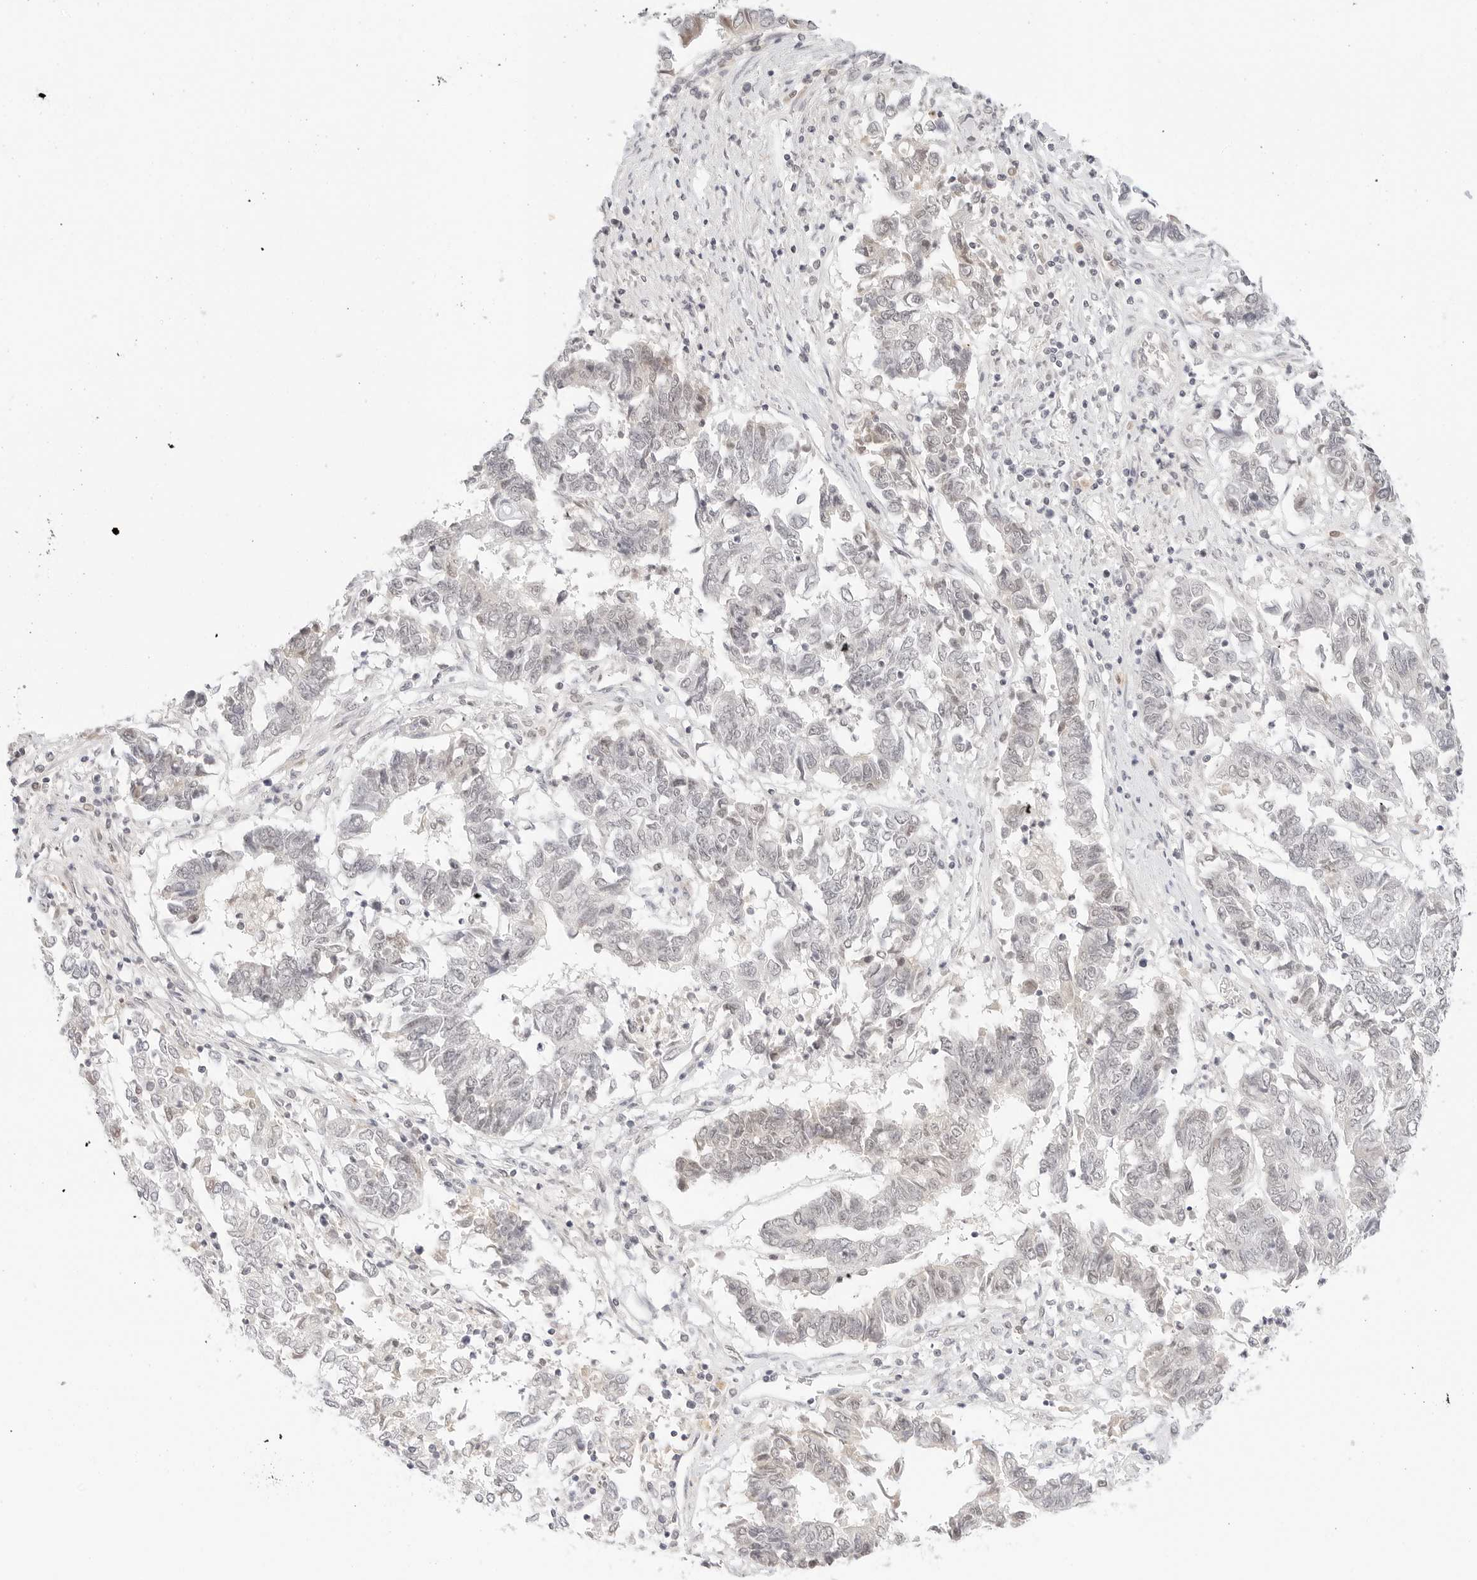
{"staining": {"intensity": "negative", "quantity": "none", "location": "none"}, "tissue": "endometrial cancer", "cell_type": "Tumor cells", "image_type": "cancer", "snomed": [{"axis": "morphology", "description": "Adenocarcinoma, NOS"}, {"axis": "topography", "description": "Endometrium"}], "caption": "This is a photomicrograph of immunohistochemistry (IHC) staining of adenocarcinoma (endometrial), which shows no staining in tumor cells.", "gene": "XKR4", "patient": {"sex": "female", "age": 80}}